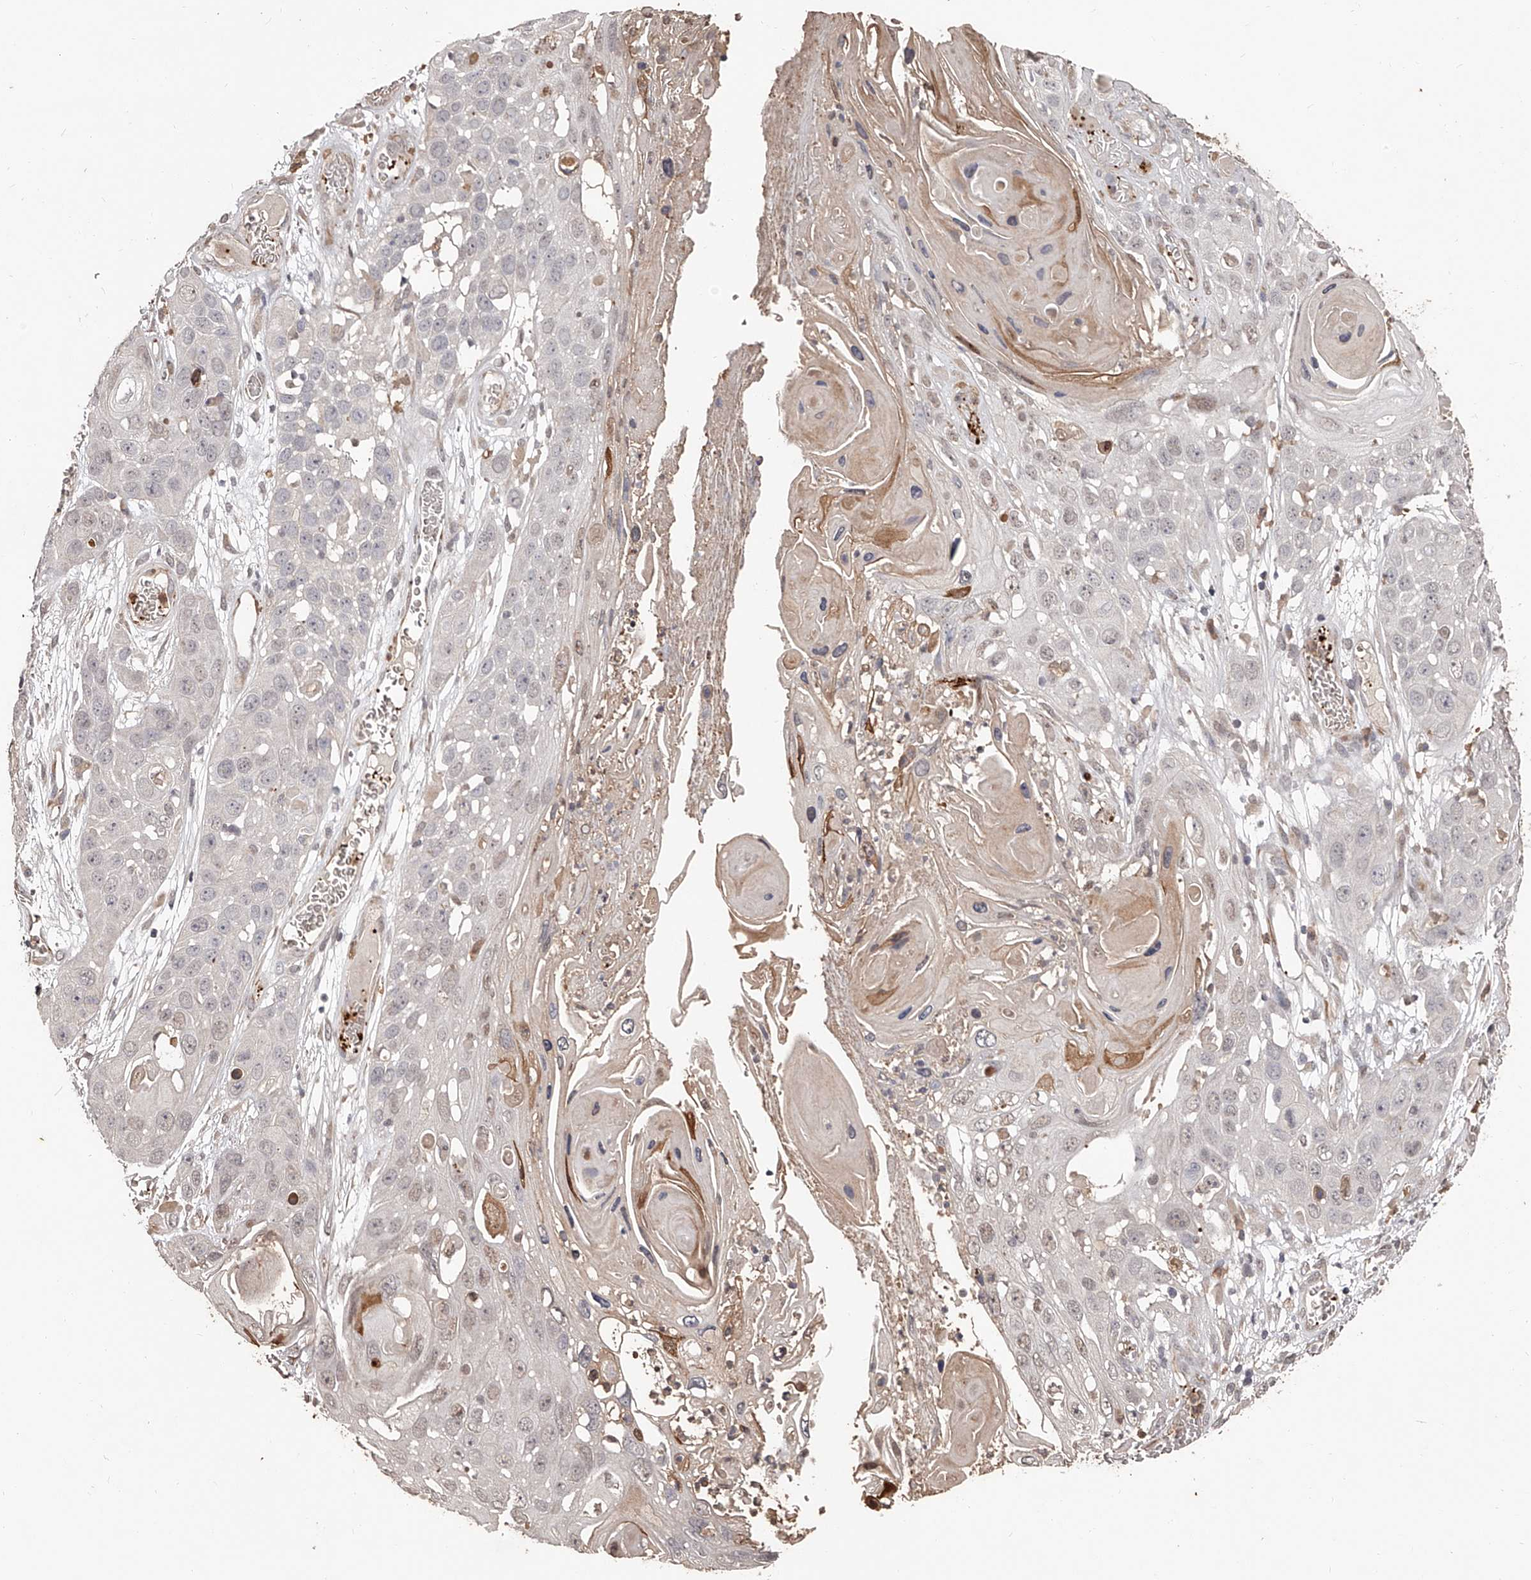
{"staining": {"intensity": "weak", "quantity": "<25%", "location": "nuclear"}, "tissue": "skin cancer", "cell_type": "Tumor cells", "image_type": "cancer", "snomed": [{"axis": "morphology", "description": "Squamous cell carcinoma, NOS"}, {"axis": "topography", "description": "Skin"}], "caption": "DAB immunohistochemical staining of human squamous cell carcinoma (skin) reveals no significant staining in tumor cells.", "gene": "URGCP", "patient": {"sex": "male", "age": 55}}